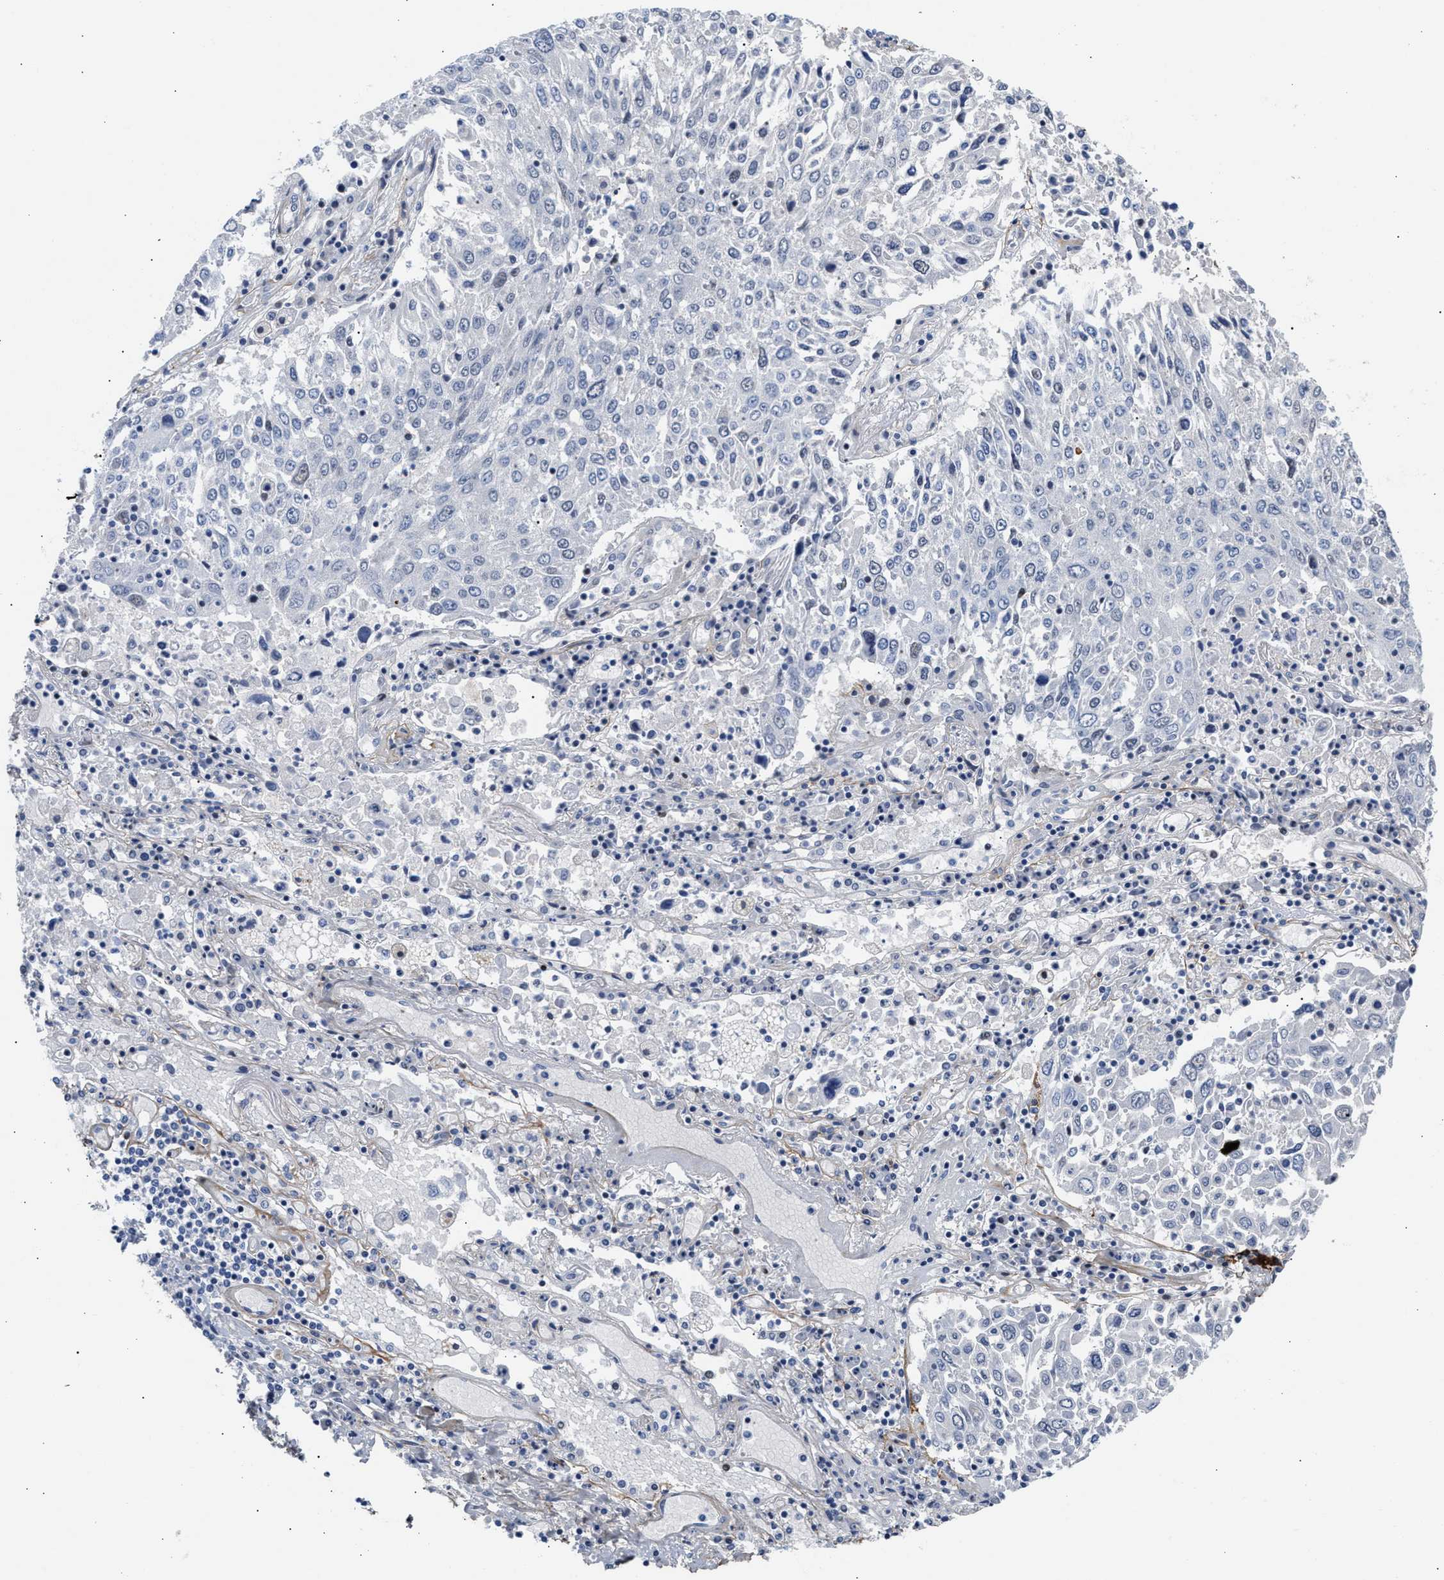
{"staining": {"intensity": "negative", "quantity": "none", "location": "none"}, "tissue": "lung cancer", "cell_type": "Tumor cells", "image_type": "cancer", "snomed": [{"axis": "morphology", "description": "Squamous cell carcinoma, NOS"}, {"axis": "topography", "description": "Lung"}], "caption": "The histopathology image reveals no staining of tumor cells in lung cancer.", "gene": "ACTL7B", "patient": {"sex": "male", "age": 65}}